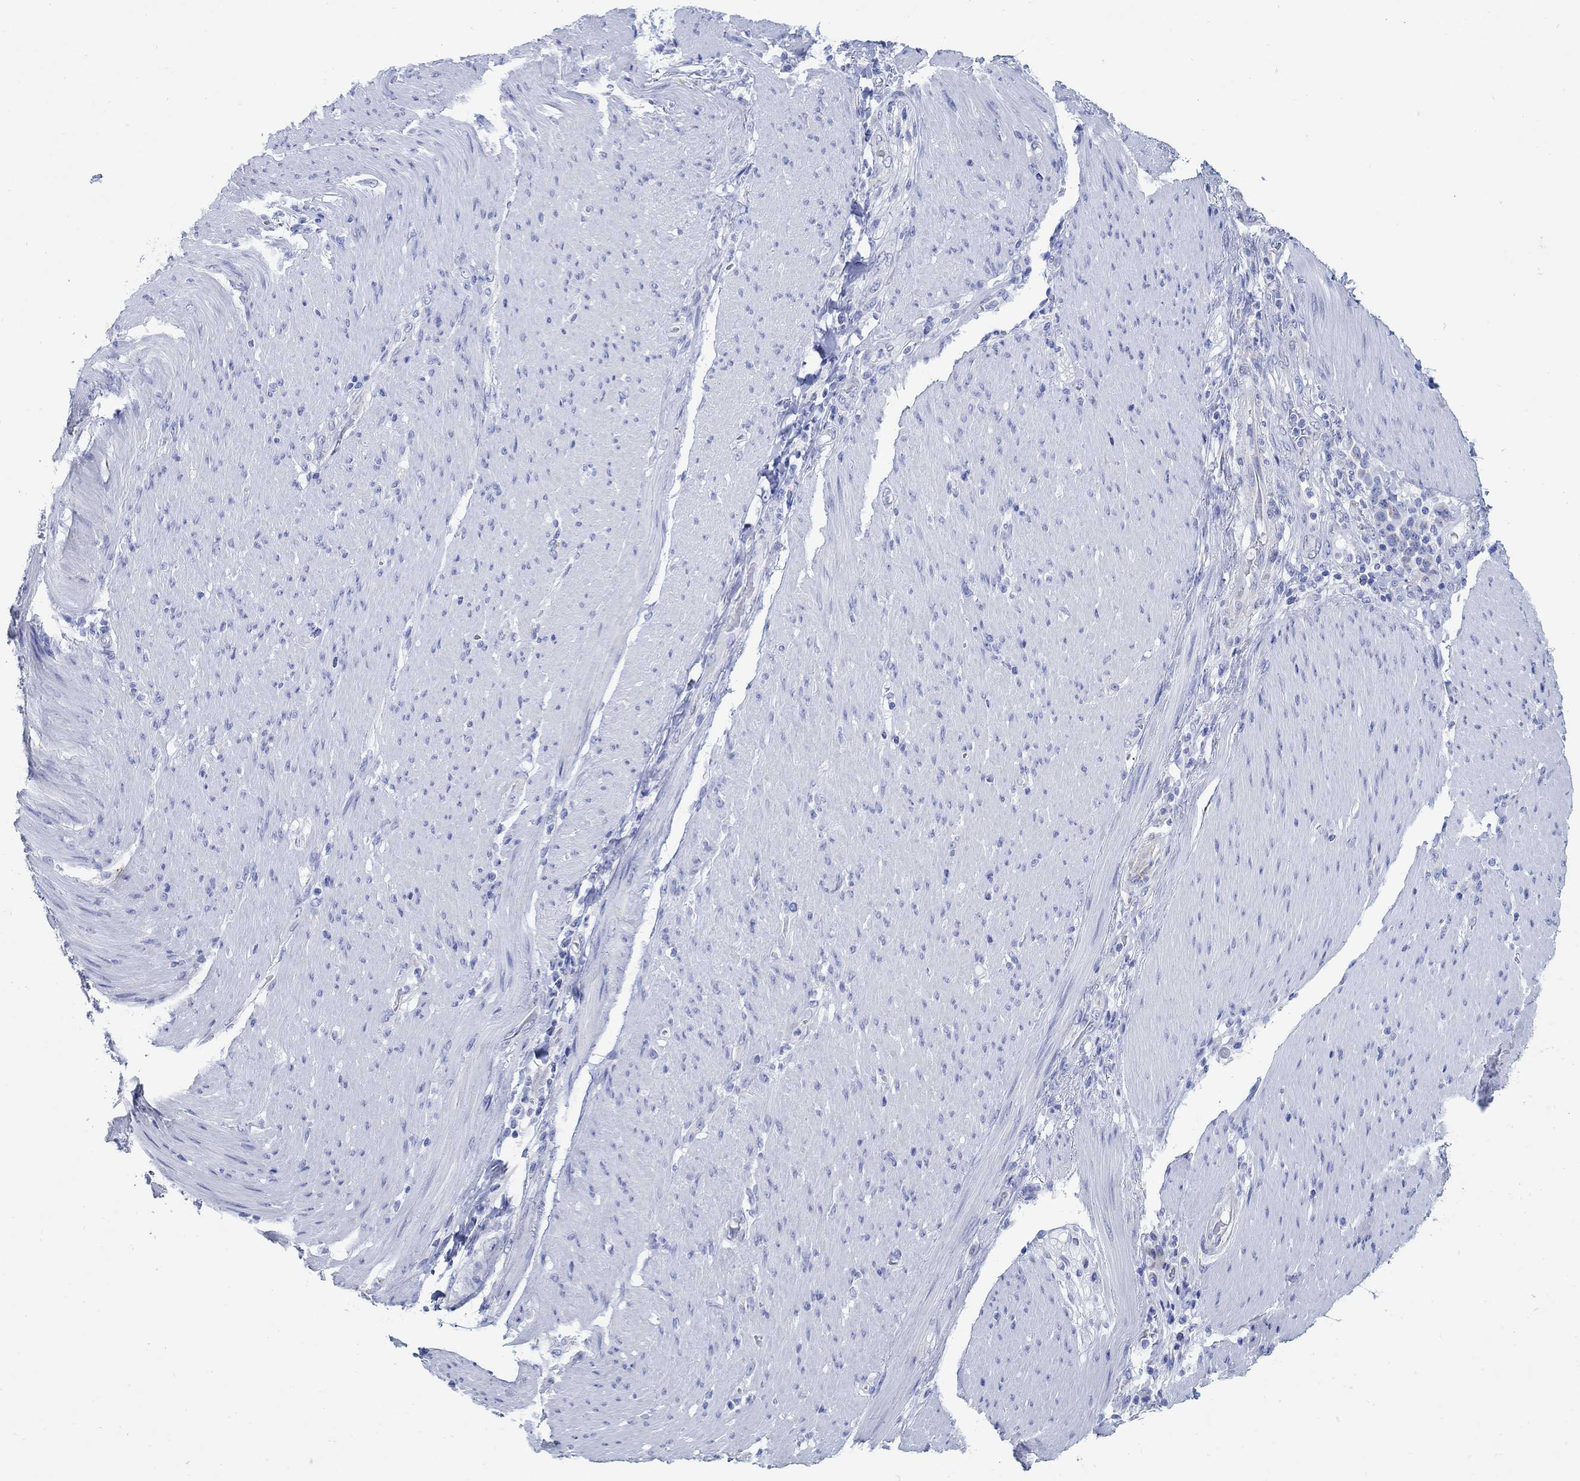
{"staining": {"intensity": "negative", "quantity": "none", "location": "none"}, "tissue": "stomach cancer", "cell_type": "Tumor cells", "image_type": "cancer", "snomed": [{"axis": "morphology", "description": "Adenocarcinoma, NOS"}, {"axis": "topography", "description": "Stomach"}], "caption": "Stomach cancer was stained to show a protein in brown. There is no significant staining in tumor cells.", "gene": "ZDHHC14", "patient": {"sex": "female", "age": 79}}